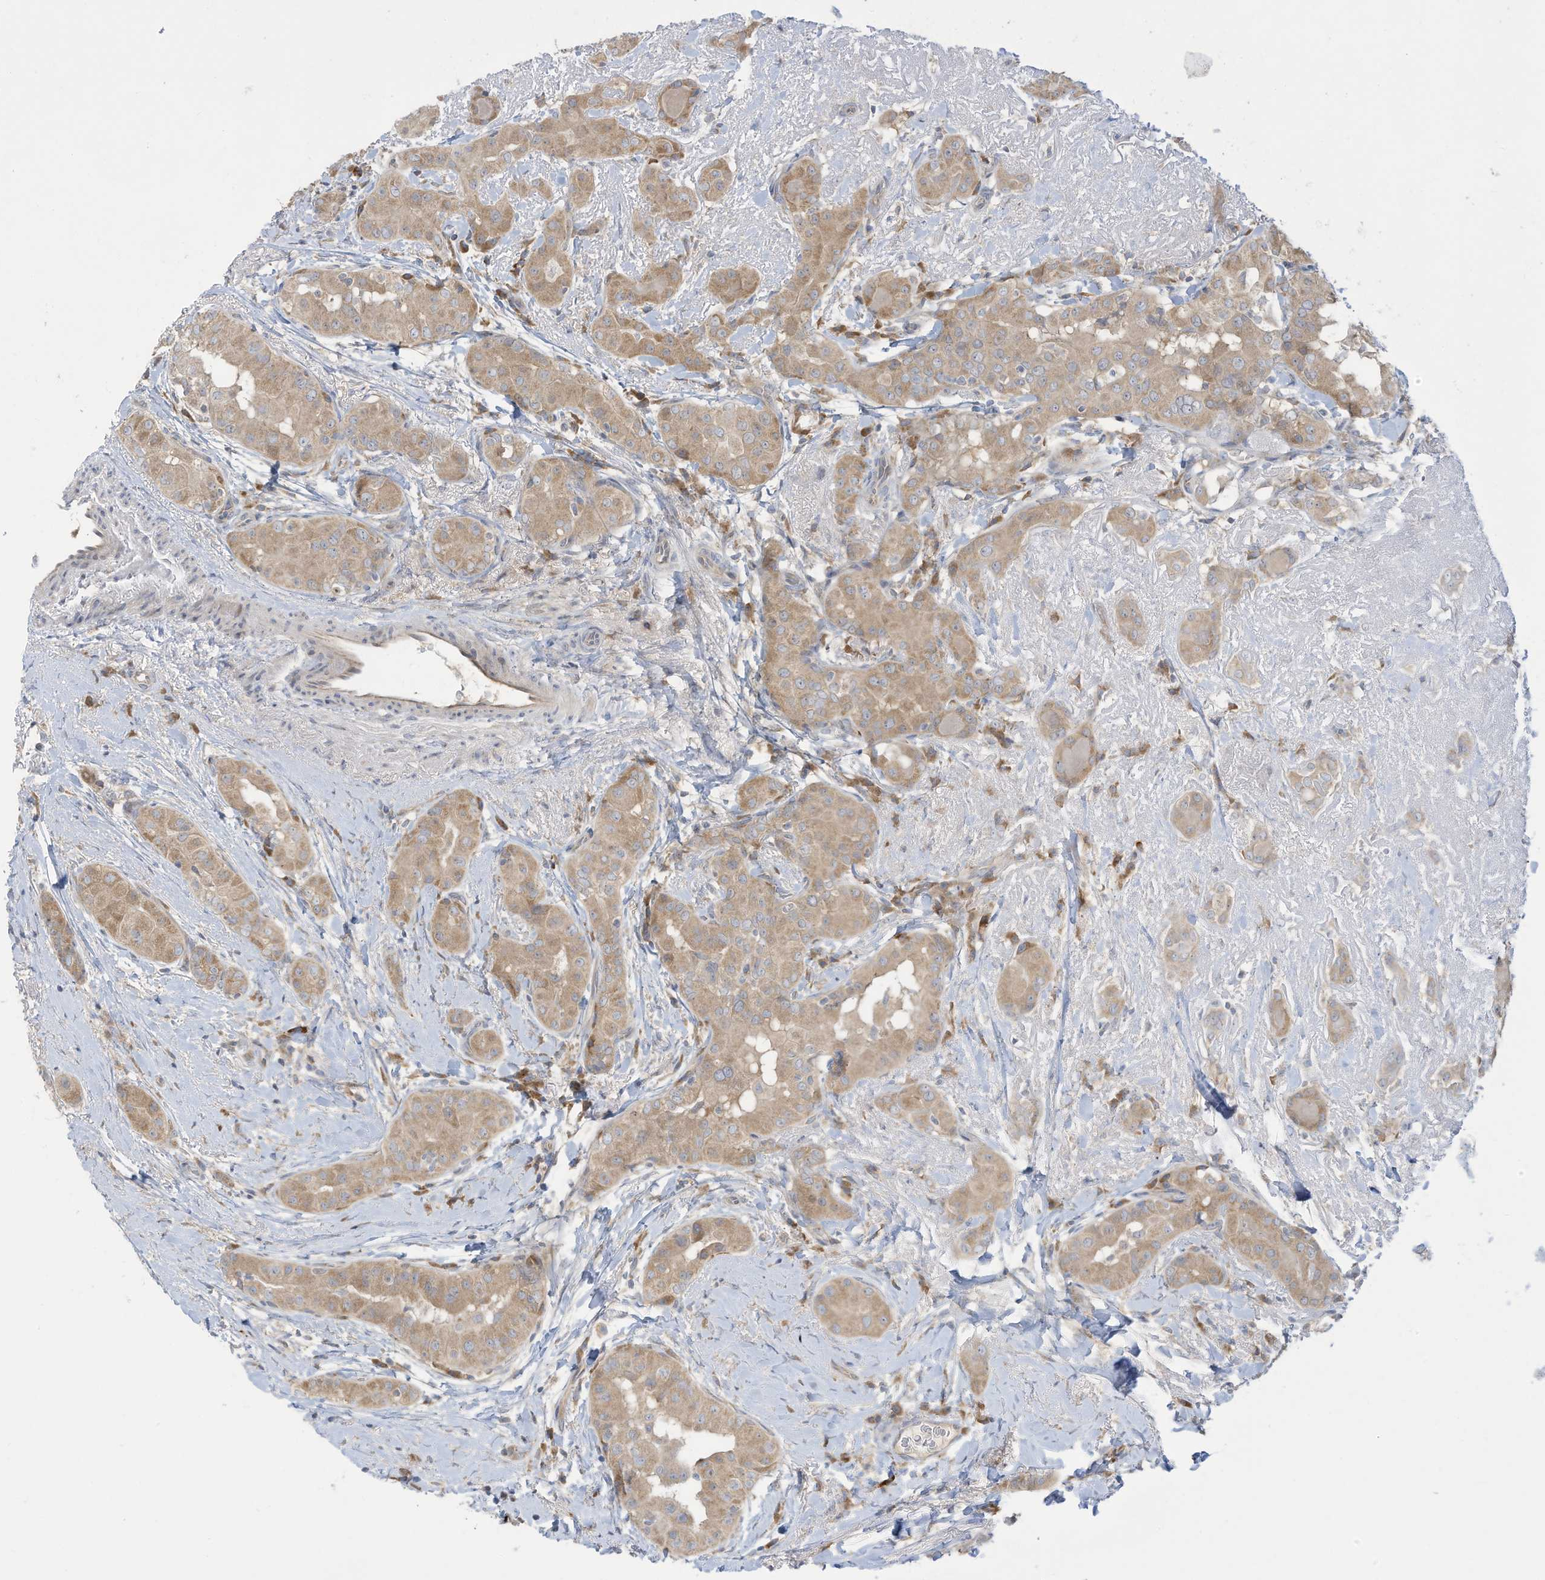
{"staining": {"intensity": "weak", "quantity": ">75%", "location": "cytoplasmic/membranous"}, "tissue": "thyroid cancer", "cell_type": "Tumor cells", "image_type": "cancer", "snomed": [{"axis": "morphology", "description": "Papillary adenocarcinoma, NOS"}, {"axis": "topography", "description": "Thyroid gland"}], "caption": "Approximately >75% of tumor cells in thyroid cancer (papillary adenocarcinoma) show weak cytoplasmic/membranous protein positivity as visualized by brown immunohistochemical staining.", "gene": "LRRN2", "patient": {"sex": "male", "age": 33}}